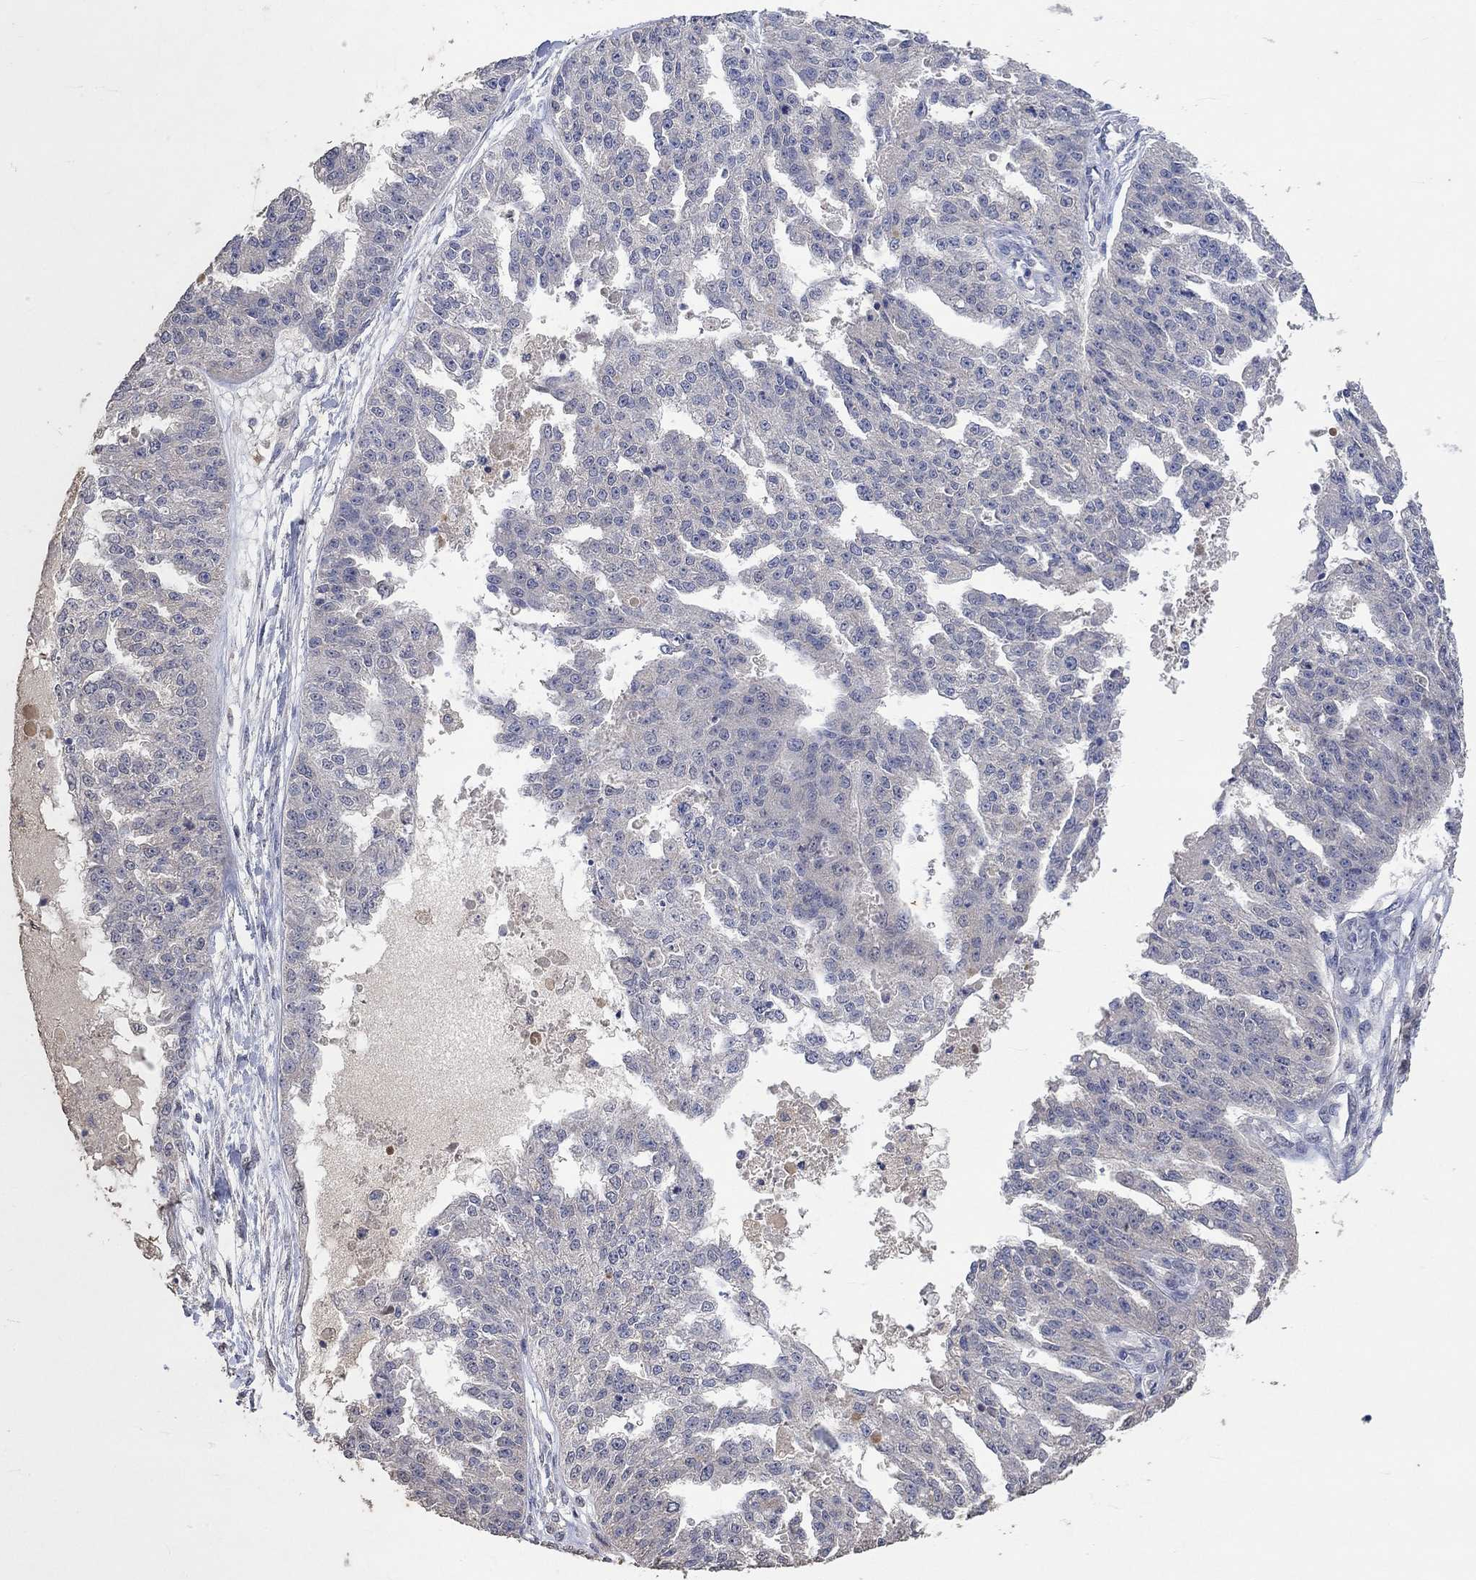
{"staining": {"intensity": "negative", "quantity": "none", "location": "none"}, "tissue": "ovarian cancer", "cell_type": "Tumor cells", "image_type": "cancer", "snomed": [{"axis": "morphology", "description": "Cystadenocarcinoma, serous, NOS"}, {"axis": "topography", "description": "Ovary"}], "caption": "DAB immunohistochemical staining of human serous cystadenocarcinoma (ovarian) shows no significant expression in tumor cells.", "gene": "PTPN20", "patient": {"sex": "female", "age": 58}}